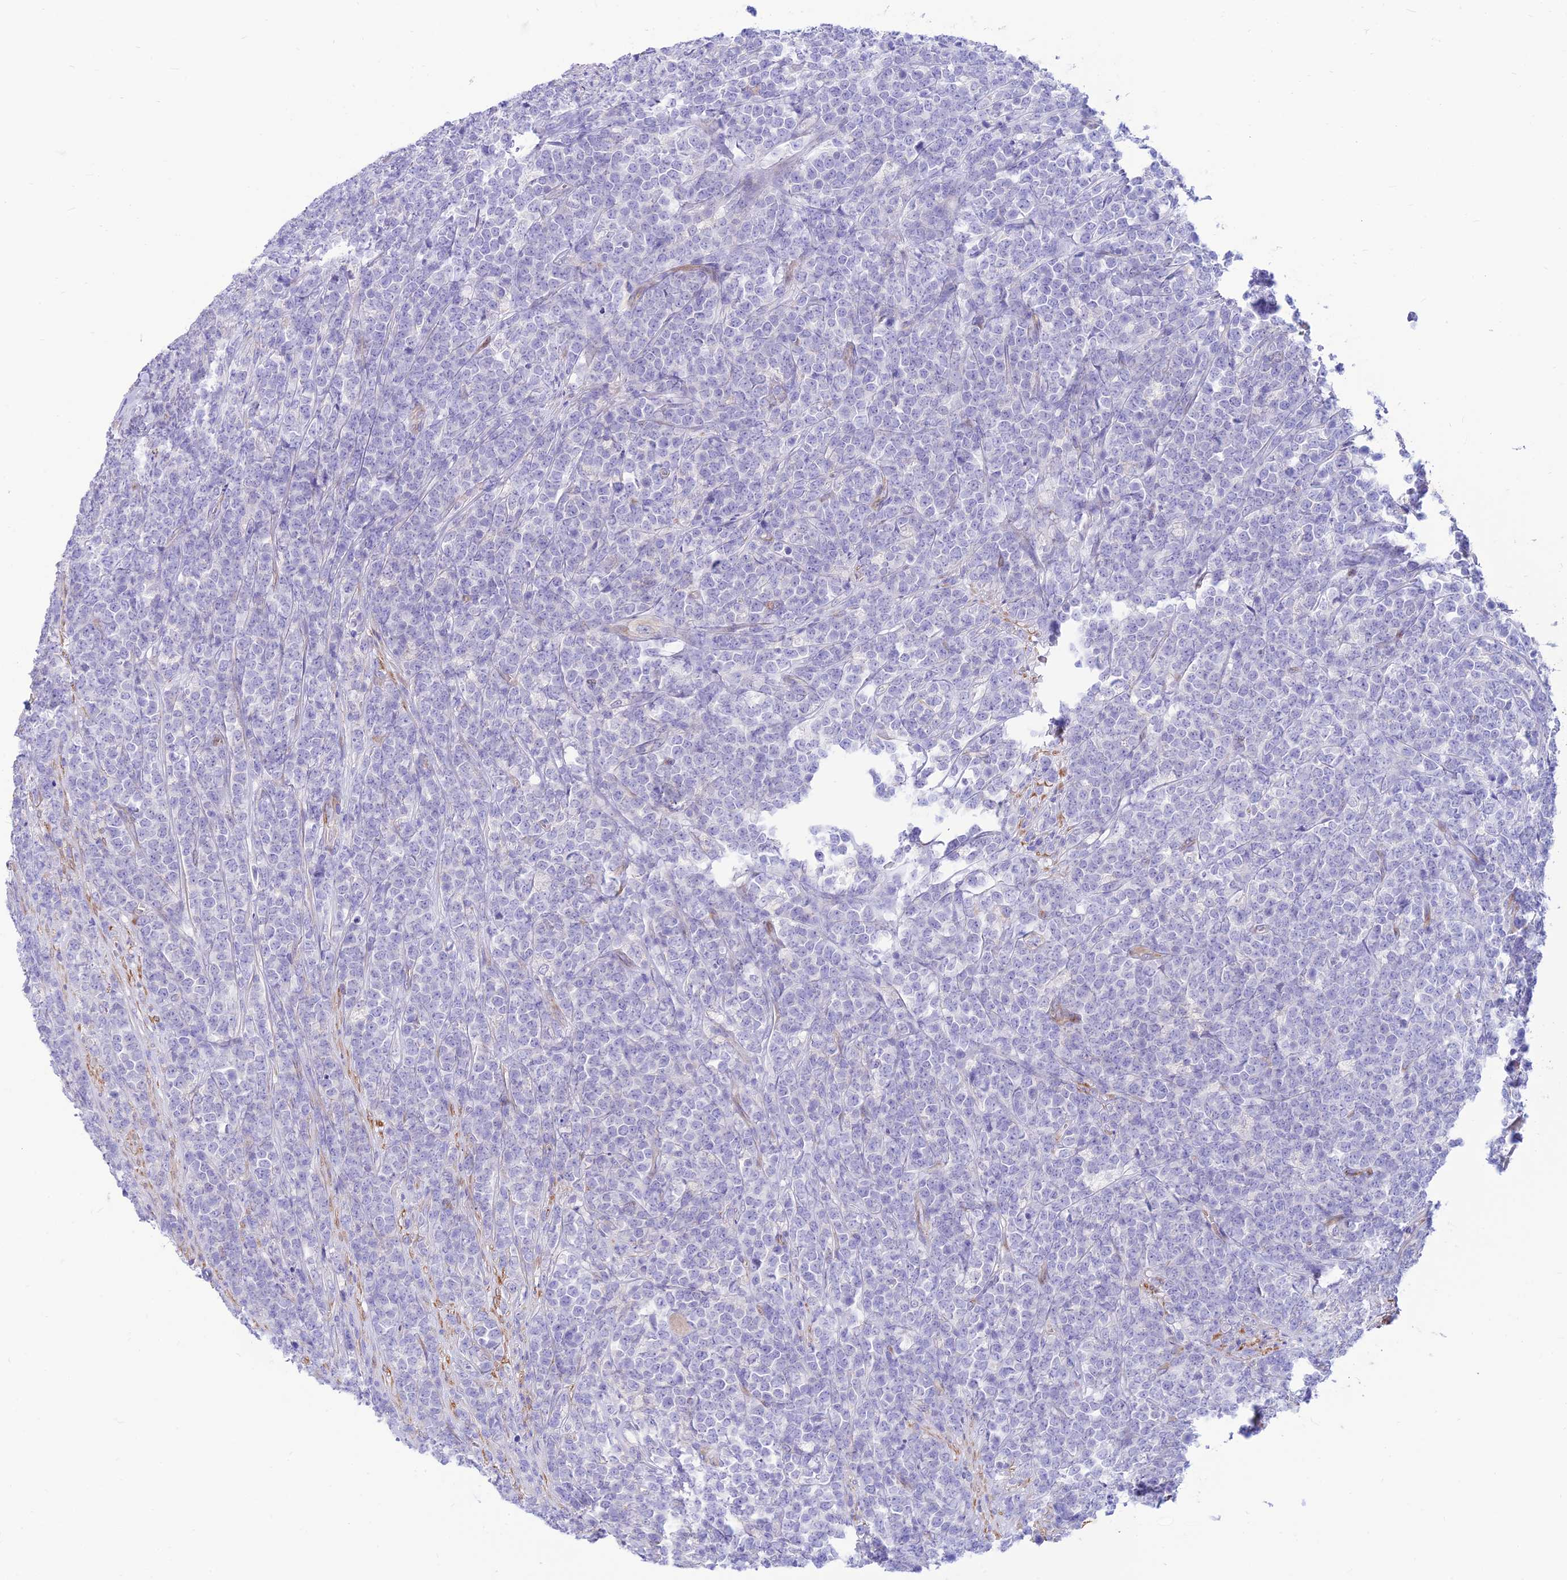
{"staining": {"intensity": "negative", "quantity": "none", "location": "none"}, "tissue": "lymphoma", "cell_type": "Tumor cells", "image_type": "cancer", "snomed": [{"axis": "morphology", "description": "Malignant lymphoma, non-Hodgkin's type, High grade"}, {"axis": "topography", "description": "Small intestine"}], "caption": "A high-resolution photomicrograph shows IHC staining of high-grade malignant lymphoma, non-Hodgkin's type, which exhibits no significant expression in tumor cells. (DAB immunohistochemistry visualized using brightfield microscopy, high magnification).", "gene": "FAM186B", "patient": {"sex": "male", "age": 8}}